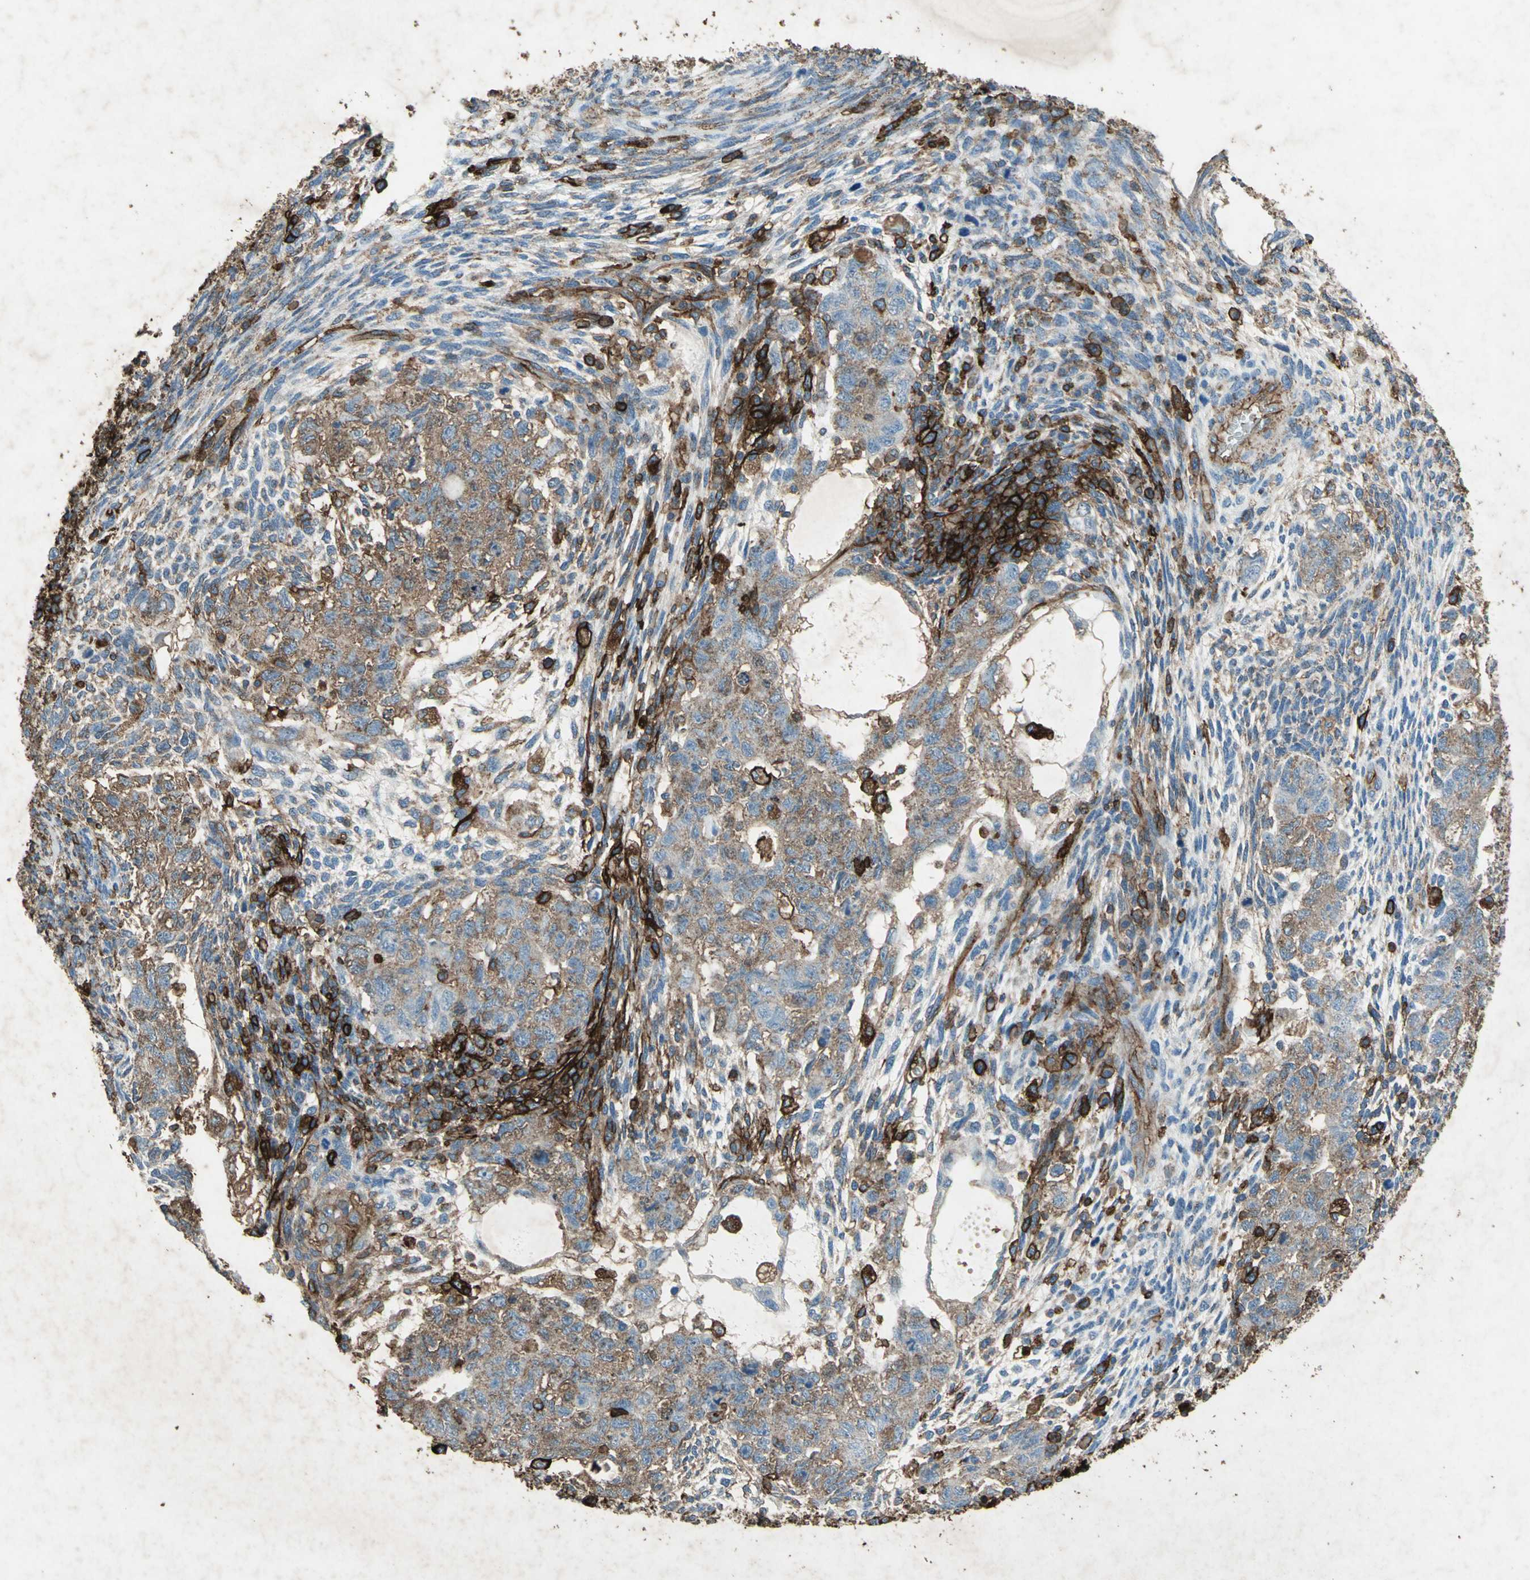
{"staining": {"intensity": "weak", "quantity": ">75%", "location": "cytoplasmic/membranous"}, "tissue": "testis cancer", "cell_type": "Tumor cells", "image_type": "cancer", "snomed": [{"axis": "morphology", "description": "Normal tissue, NOS"}, {"axis": "morphology", "description": "Carcinoma, Embryonal, NOS"}, {"axis": "topography", "description": "Testis"}], "caption": "Protein analysis of embryonal carcinoma (testis) tissue demonstrates weak cytoplasmic/membranous staining in about >75% of tumor cells.", "gene": "CCR6", "patient": {"sex": "male", "age": 36}}